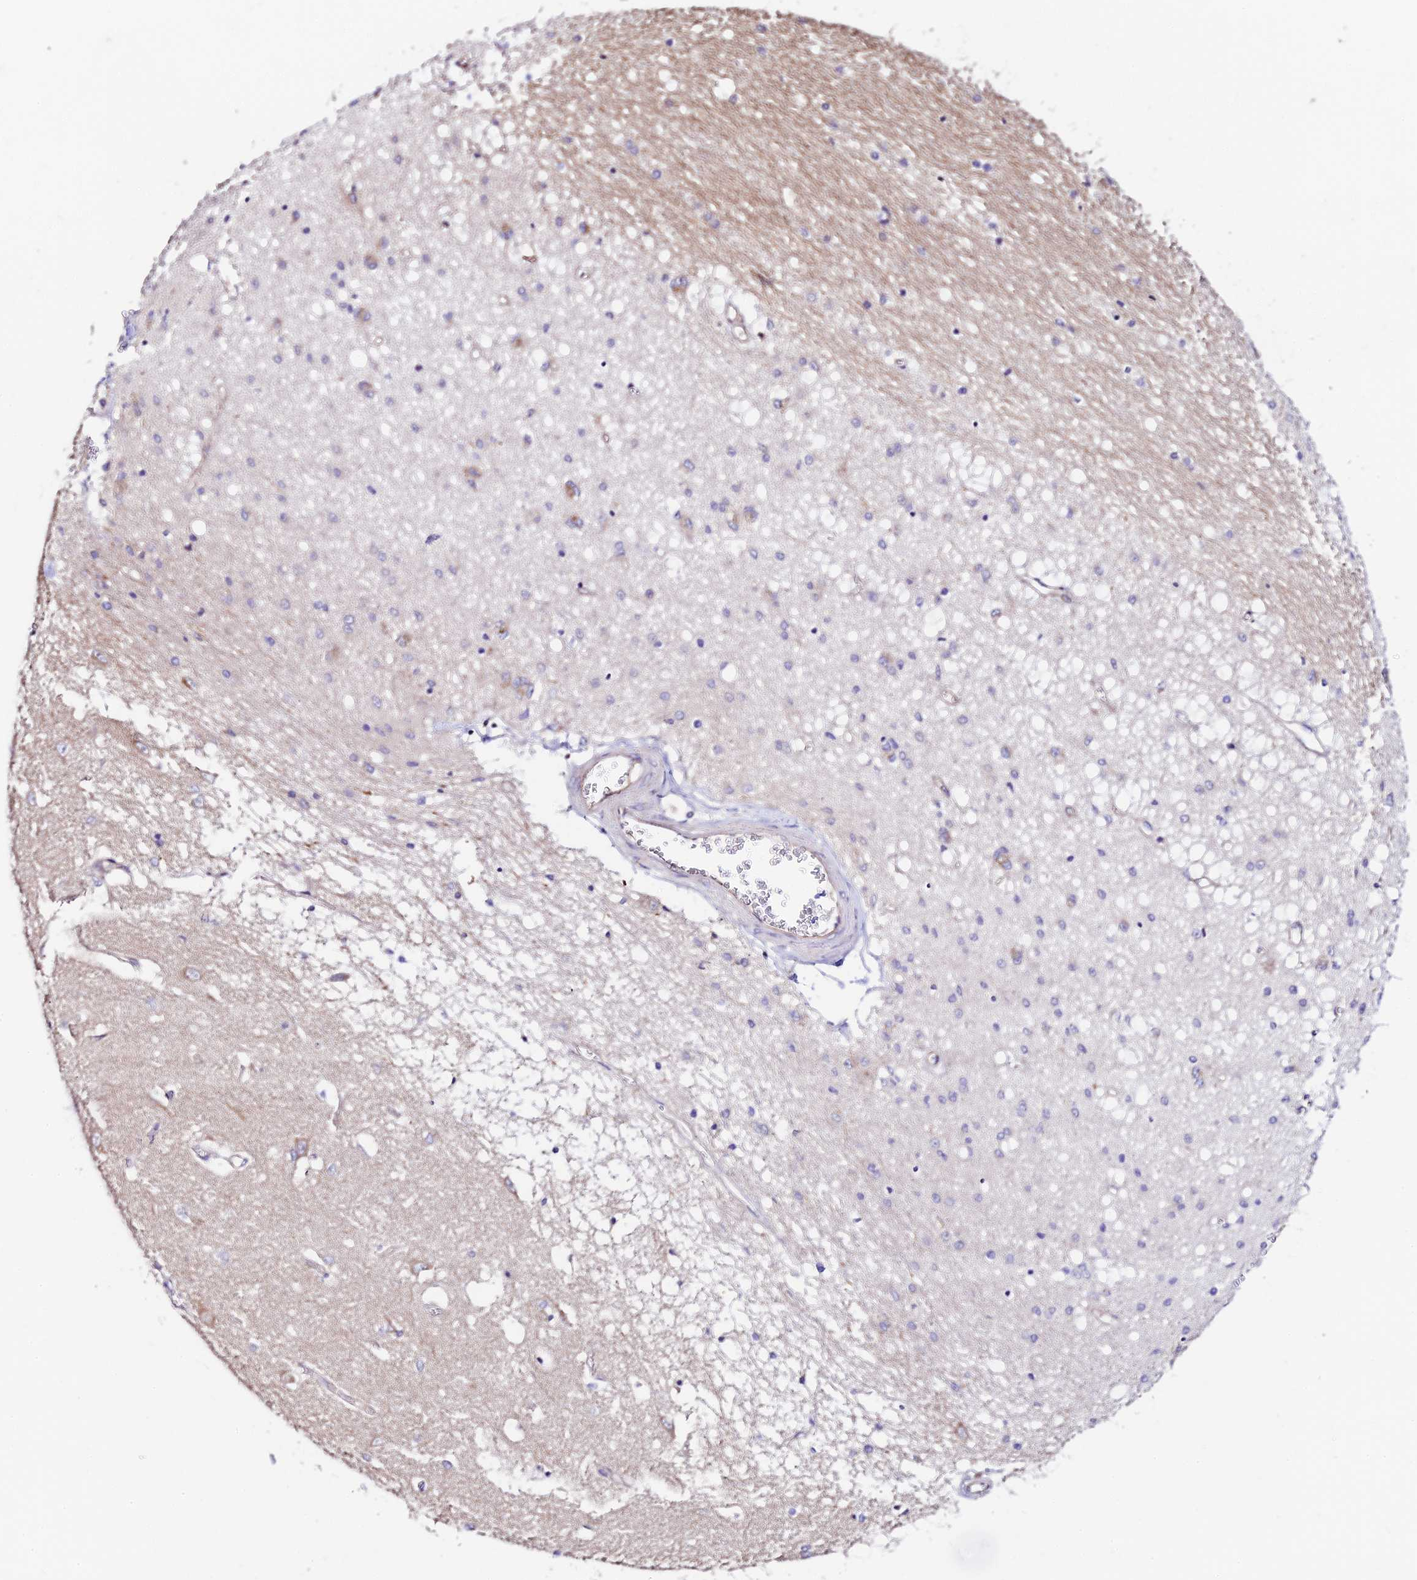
{"staining": {"intensity": "weak", "quantity": "<25%", "location": "cytoplasmic/membranous"}, "tissue": "caudate", "cell_type": "Glial cells", "image_type": "normal", "snomed": [{"axis": "morphology", "description": "Normal tissue, NOS"}, {"axis": "topography", "description": "Lateral ventricle wall"}], "caption": "Immunohistochemistry photomicrograph of normal caudate stained for a protein (brown), which reveals no positivity in glial cells. Brightfield microscopy of immunohistochemistry (IHC) stained with DAB (brown) and hematoxylin (blue), captured at high magnification.", "gene": "VPS13C", "patient": {"sex": "male", "age": 37}}